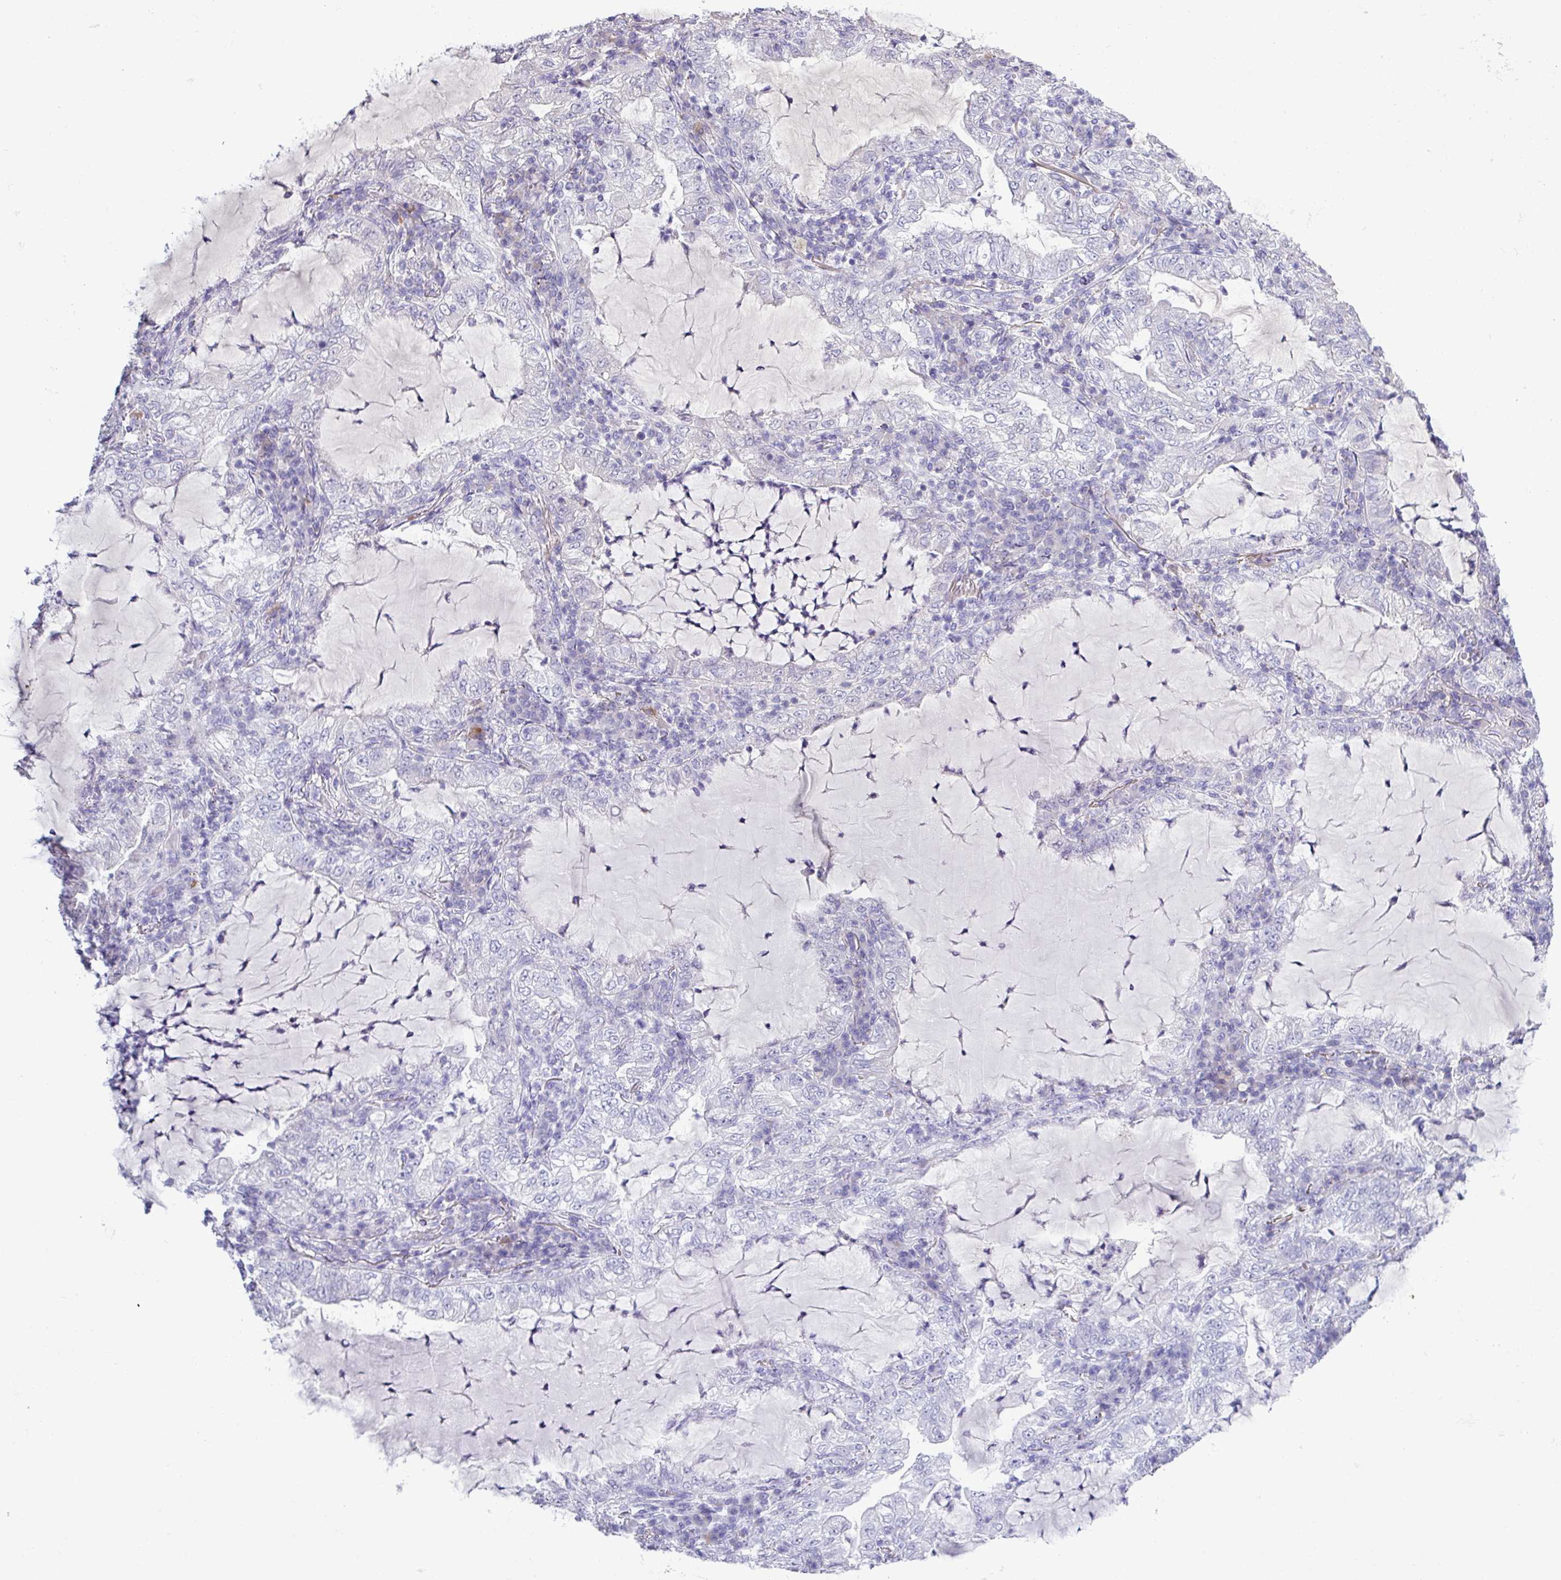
{"staining": {"intensity": "negative", "quantity": "none", "location": "none"}, "tissue": "lung cancer", "cell_type": "Tumor cells", "image_type": "cancer", "snomed": [{"axis": "morphology", "description": "Adenocarcinoma, NOS"}, {"axis": "topography", "description": "Lung"}], "caption": "This is an immunohistochemistry (IHC) micrograph of human lung cancer. There is no expression in tumor cells.", "gene": "TNFSF12", "patient": {"sex": "female", "age": 73}}